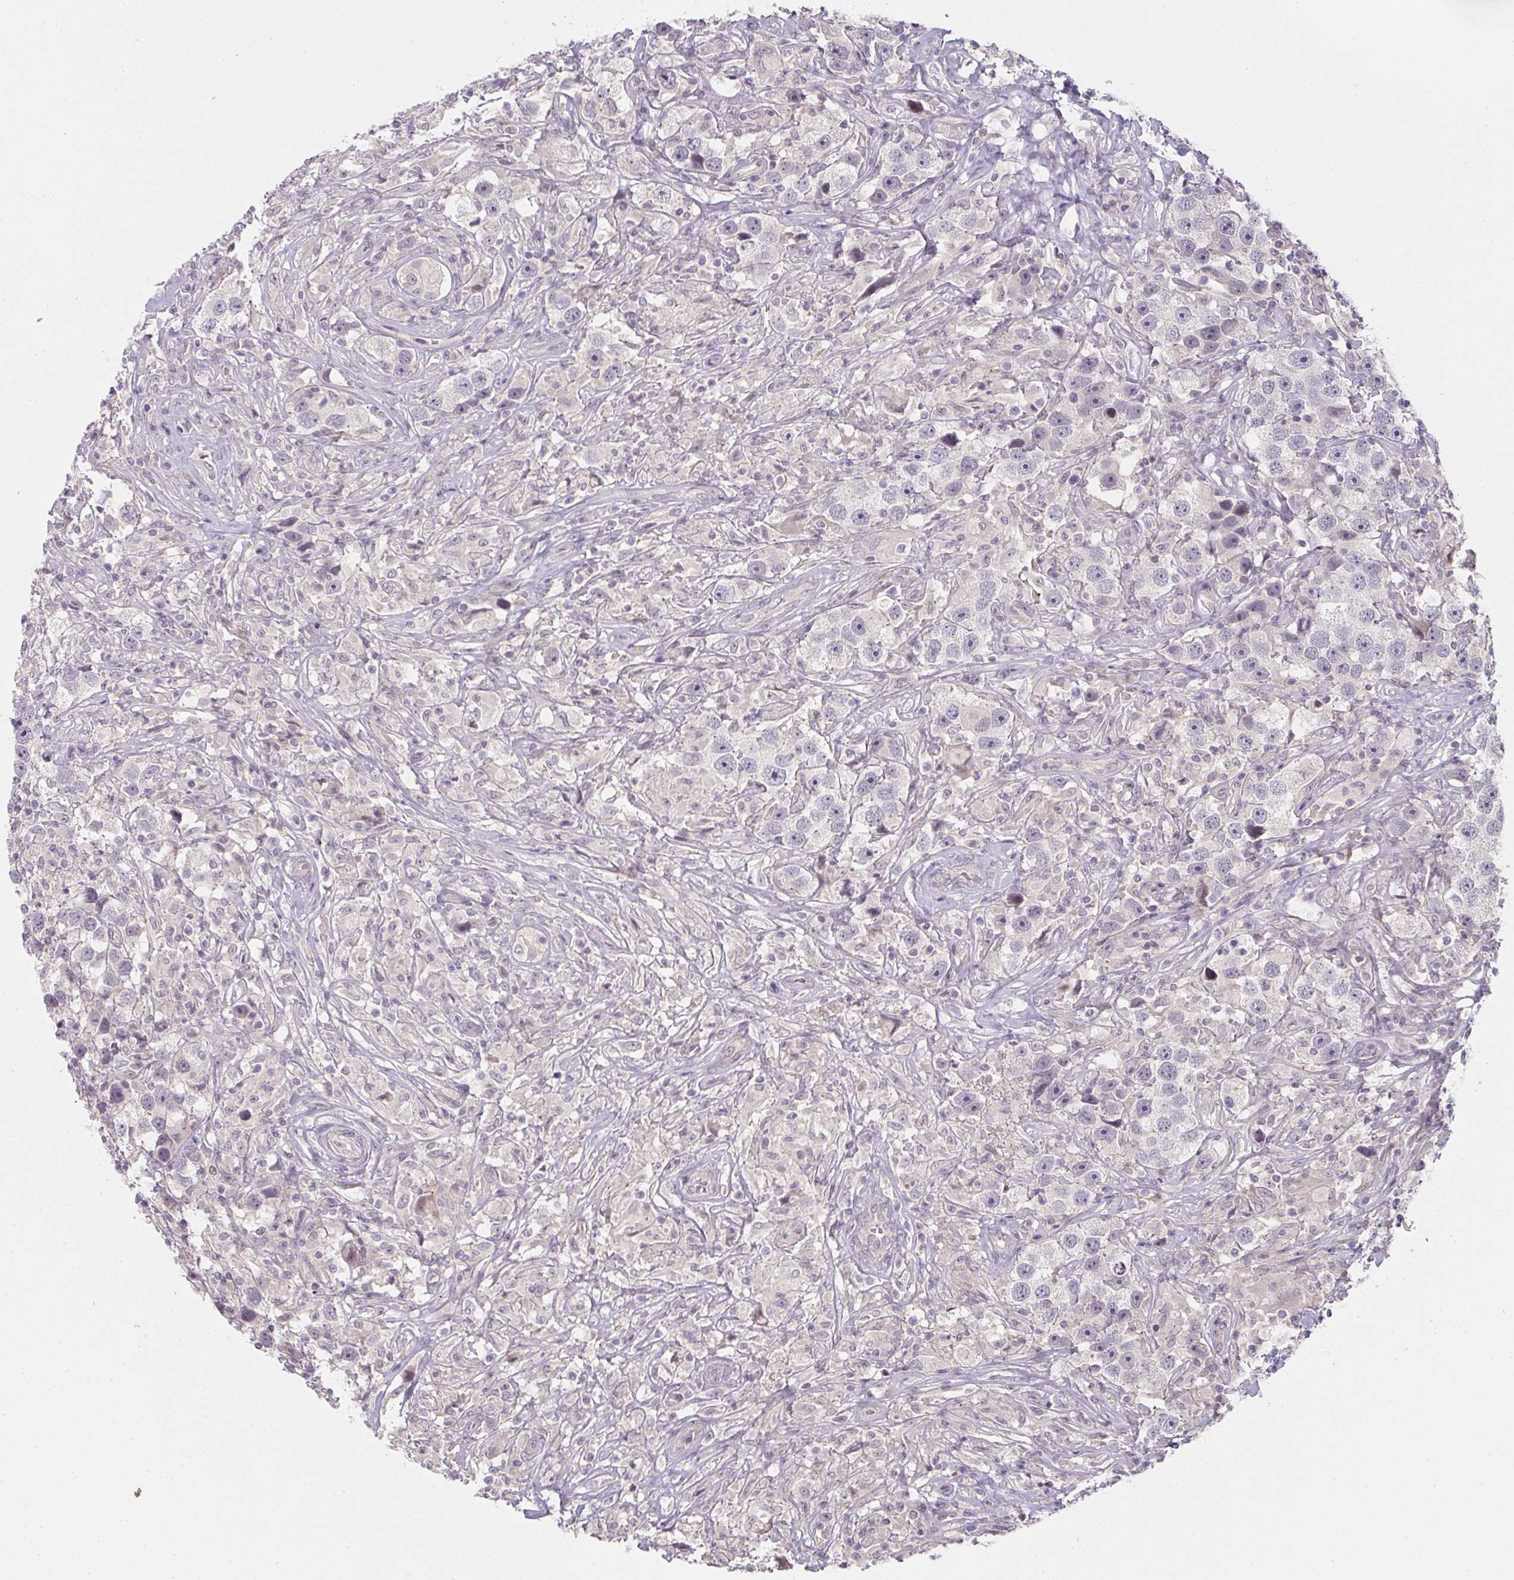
{"staining": {"intensity": "negative", "quantity": "none", "location": "none"}, "tissue": "testis cancer", "cell_type": "Tumor cells", "image_type": "cancer", "snomed": [{"axis": "morphology", "description": "Seminoma, NOS"}, {"axis": "topography", "description": "Testis"}], "caption": "This is an IHC histopathology image of human testis cancer (seminoma). There is no expression in tumor cells.", "gene": "GSDMB", "patient": {"sex": "male", "age": 49}}